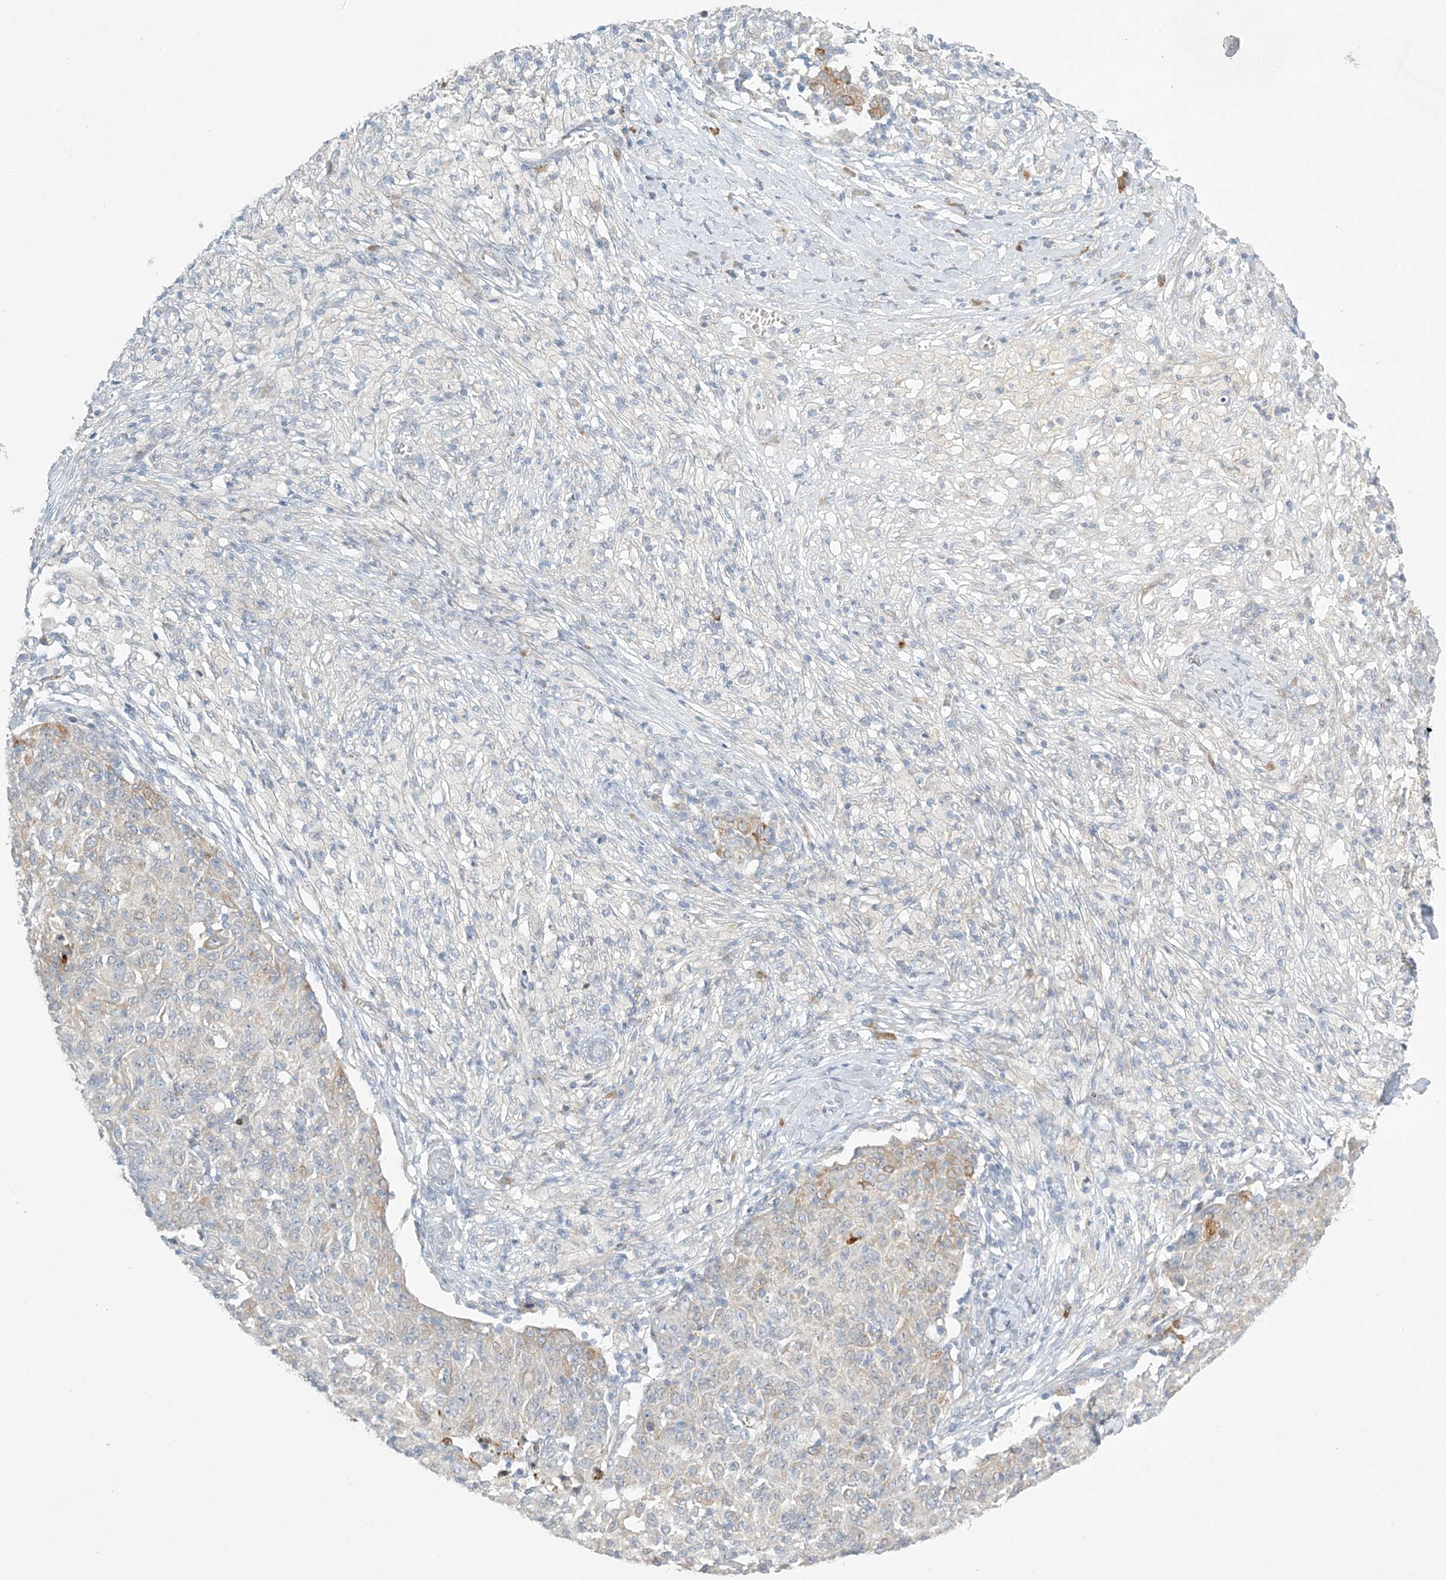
{"staining": {"intensity": "negative", "quantity": "none", "location": "none"}, "tissue": "ovarian cancer", "cell_type": "Tumor cells", "image_type": "cancer", "snomed": [{"axis": "morphology", "description": "Carcinoma, endometroid"}, {"axis": "topography", "description": "Ovary"}], "caption": "Histopathology image shows no protein positivity in tumor cells of endometroid carcinoma (ovarian) tissue.", "gene": "ZNF385D", "patient": {"sex": "female", "age": 42}}